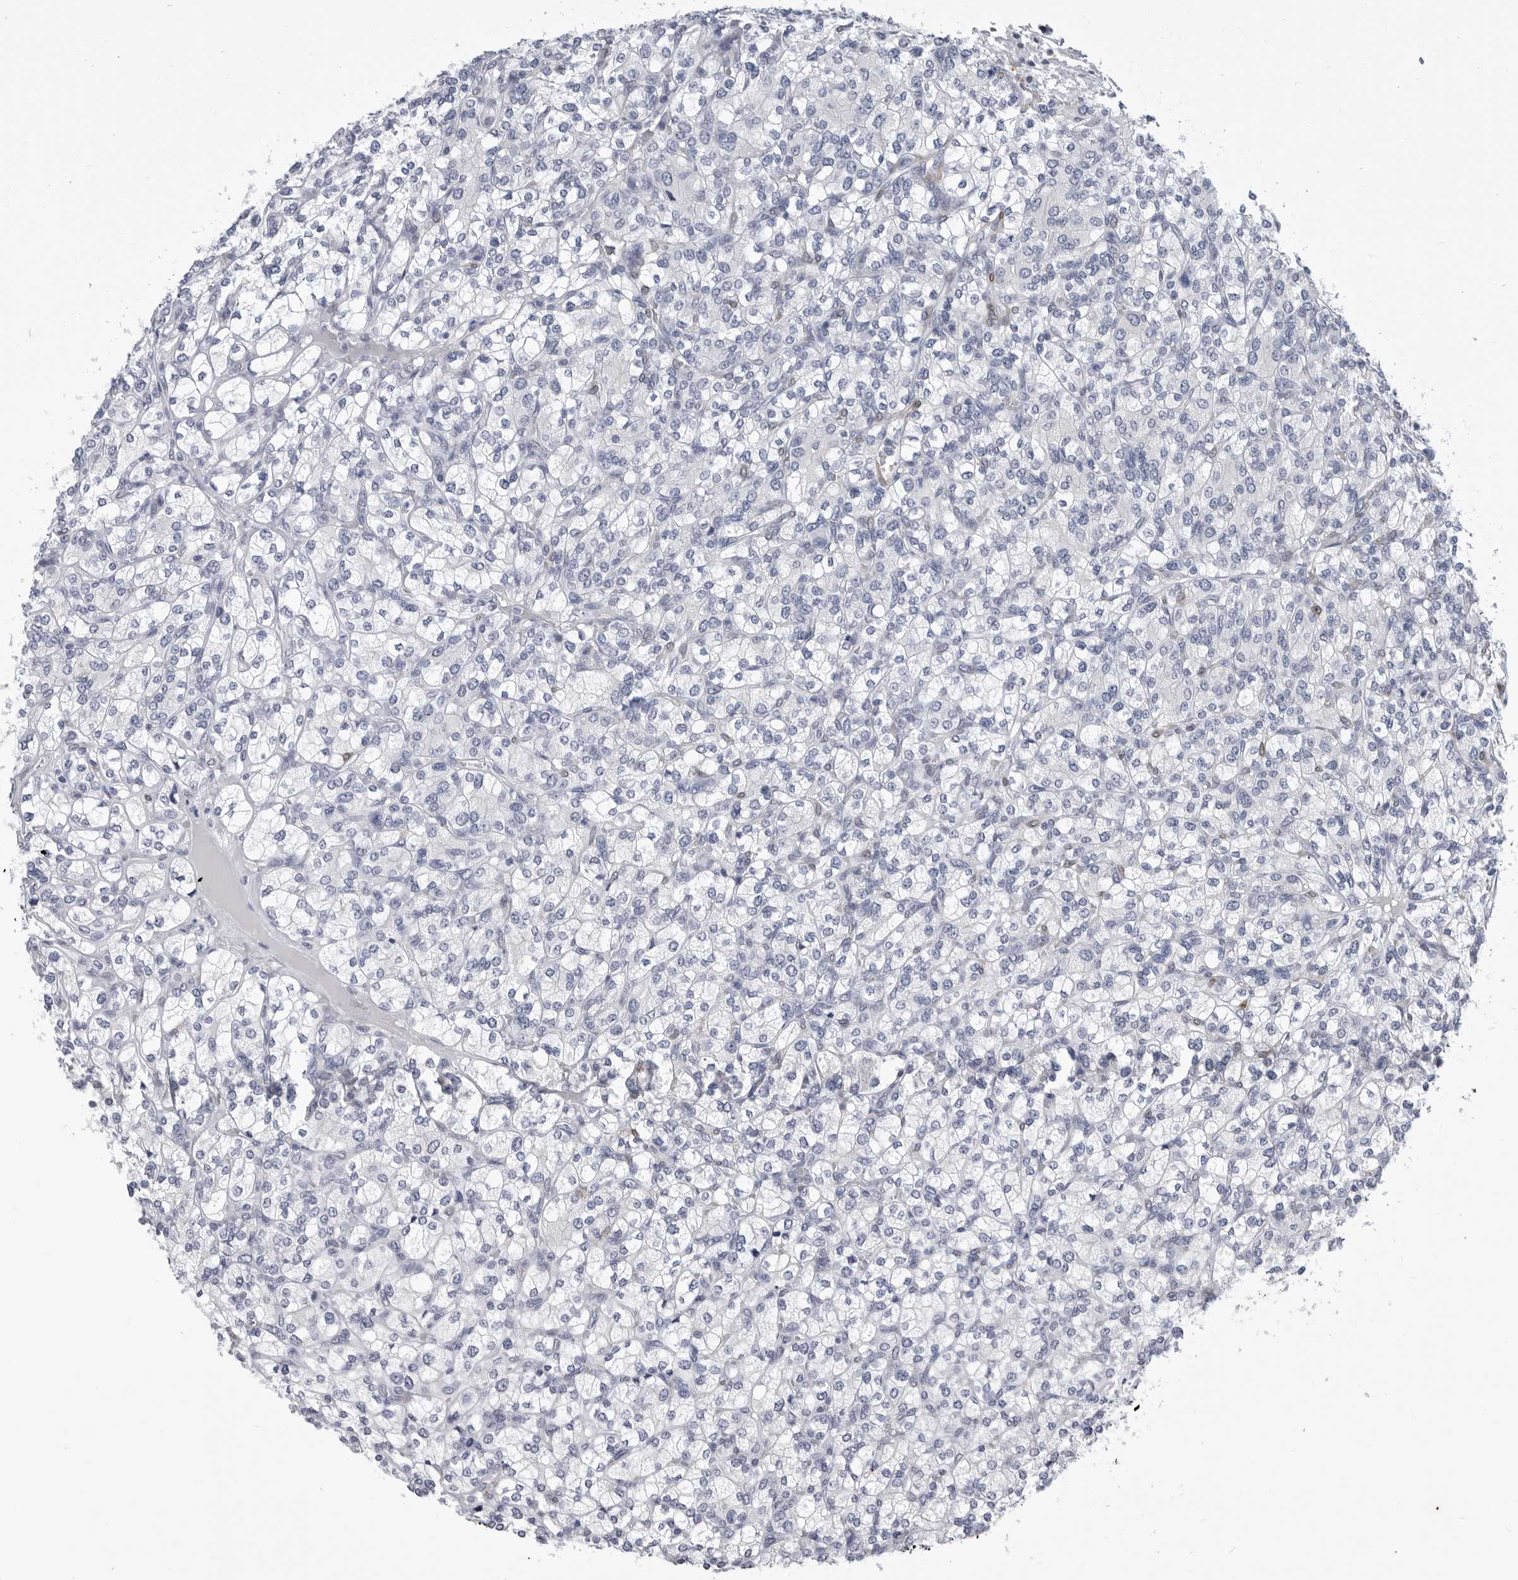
{"staining": {"intensity": "negative", "quantity": "none", "location": "none"}, "tissue": "renal cancer", "cell_type": "Tumor cells", "image_type": "cancer", "snomed": [{"axis": "morphology", "description": "Adenocarcinoma, NOS"}, {"axis": "topography", "description": "Kidney"}], "caption": "This photomicrograph is of renal cancer (adenocarcinoma) stained with IHC to label a protein in brown with the nuclei are counter-stained blue. There is no expression in tumor cells. (Brightfield microscopy of DAB (3,3'-diaminobenzidine) immunohistochemistry at high magnification).", "gene": "PLN", "patient": {"sex": "male", "age": 77}}